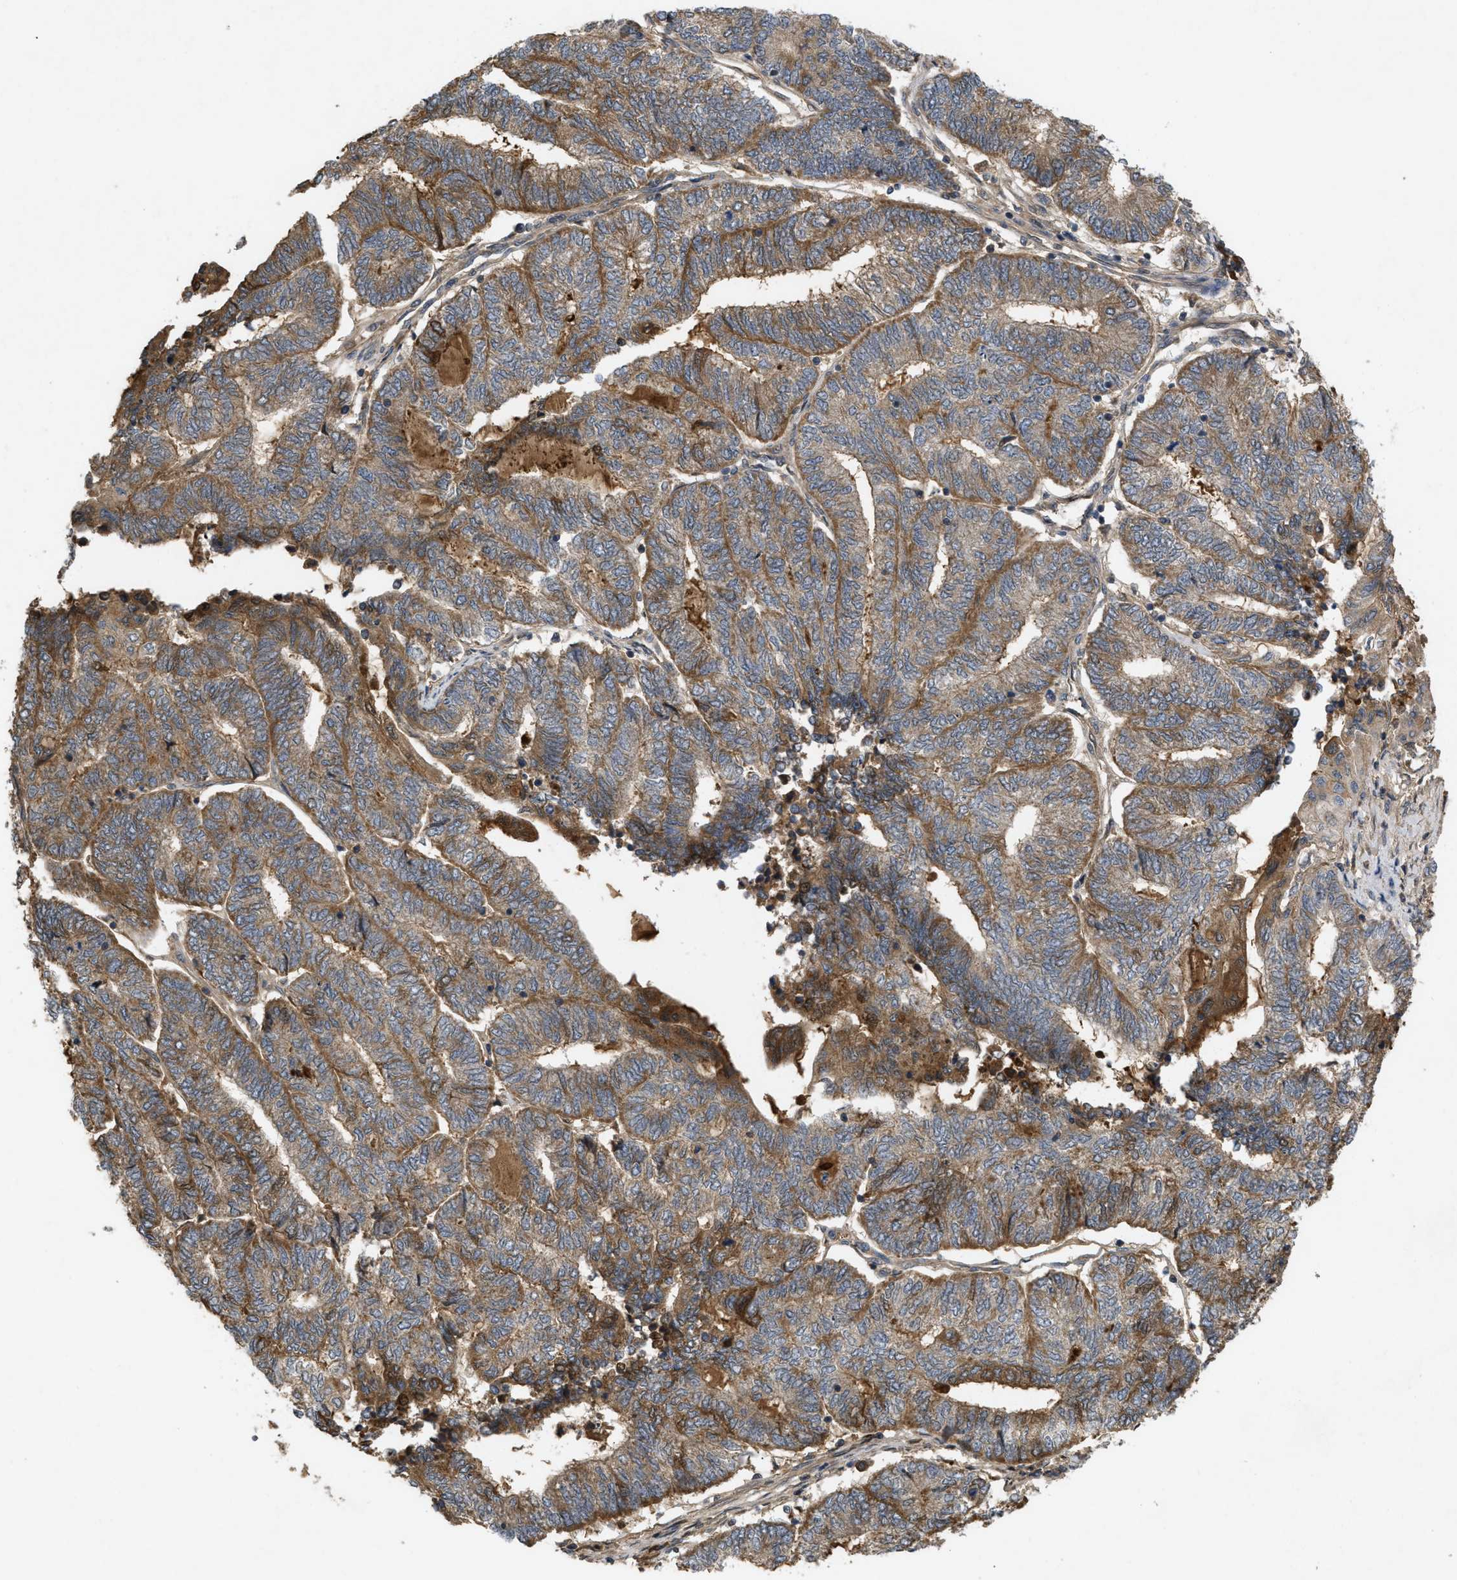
{"staining": {"intensity": "moderate", "quantity": ">75%", "location": "cytoplasmic/membranous"}, "tissue": "endometrial cancer", "cell_type": "Tumor cells", "image_type": "cancer", "snomed": [{"axis": "morphology", "description": "Adenocarcinoma, NOS"}, {"axis": "topography", "description": "Uterus"}, {"axis": "topography", "description": "Endometrium"}], "caption": "Adenocarcinoma (endometrial) stained with DAB (3,3'-diaminobenzidine) immunohistochemistry (IHC) displays medium levels of moderate cytoplasmic/membranous staining in approximately >75% of tumor cells. The protein of interest is stained brown, and the nuclei are stained in blue (DAB (3,3'-diaminobenzidine) IHC with brightfield microscopy, high magnification).", "gene": "RAB2A", "patient": {"sex": "female", "age": 70}}